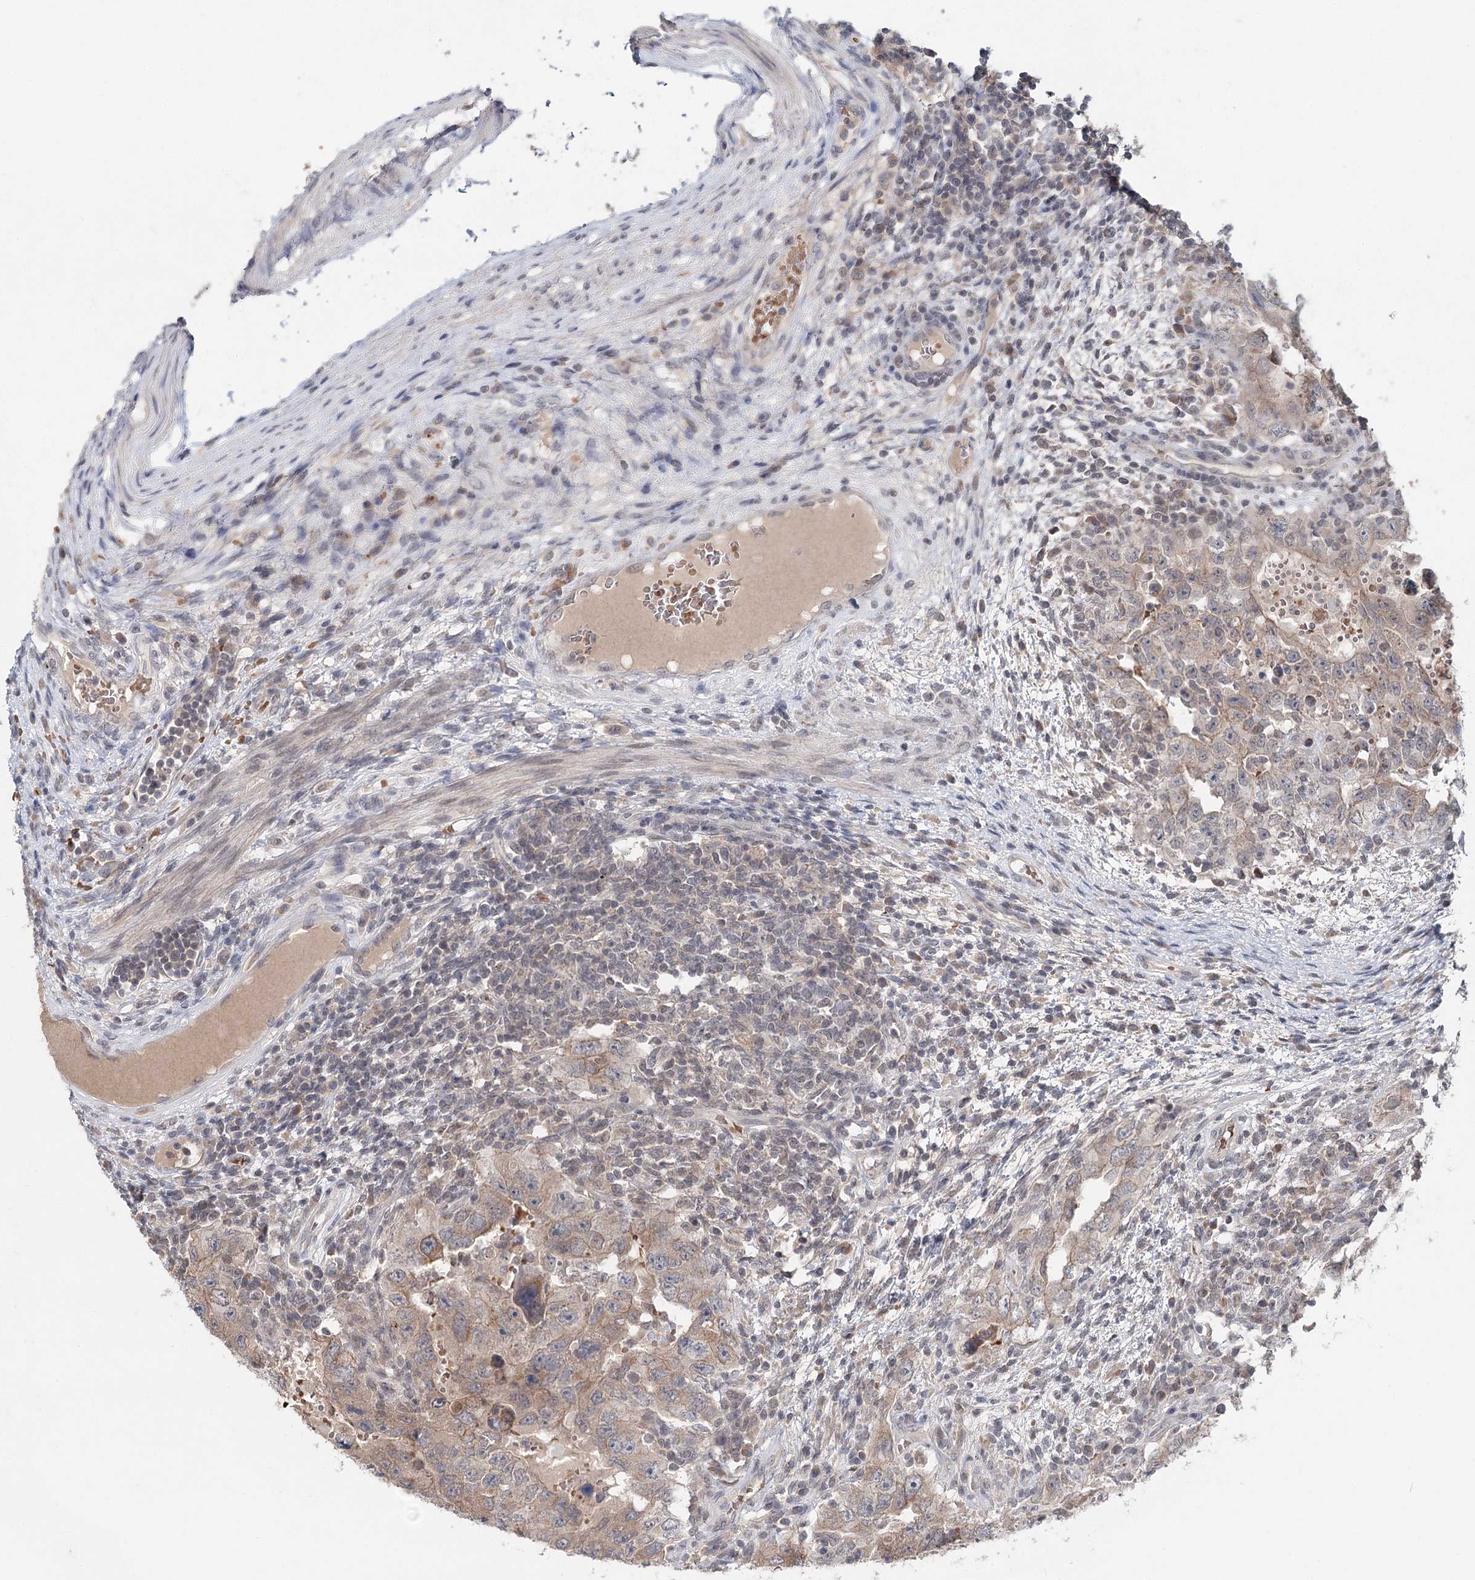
{"staining": {"intensity": "weak", "quantity": "25%-75%", "location": "cytoplasmic/membranous"}, "tissue": "testis cancer", "cell_type": "Tumor cells", "image_type": "cancer", "snomed": [{"axis": "morphology", "description": "Carcinoma, Embryonal, NOS"}, {"axis": "topography", "description": "Testis"}], "caption": "Tumor cells show weak cytoplasmic/membranous staining in approximately 25%-75% of cells in testis embryonal carcinoma. The staining was performed using DAB (3,3'-diaminobenzidine), with brown indicating positive protein expression. Nuclei are stained blue with hematoxylin.", "gene": "FBXO7", "patient": {"sex": "male", "age": 26}}